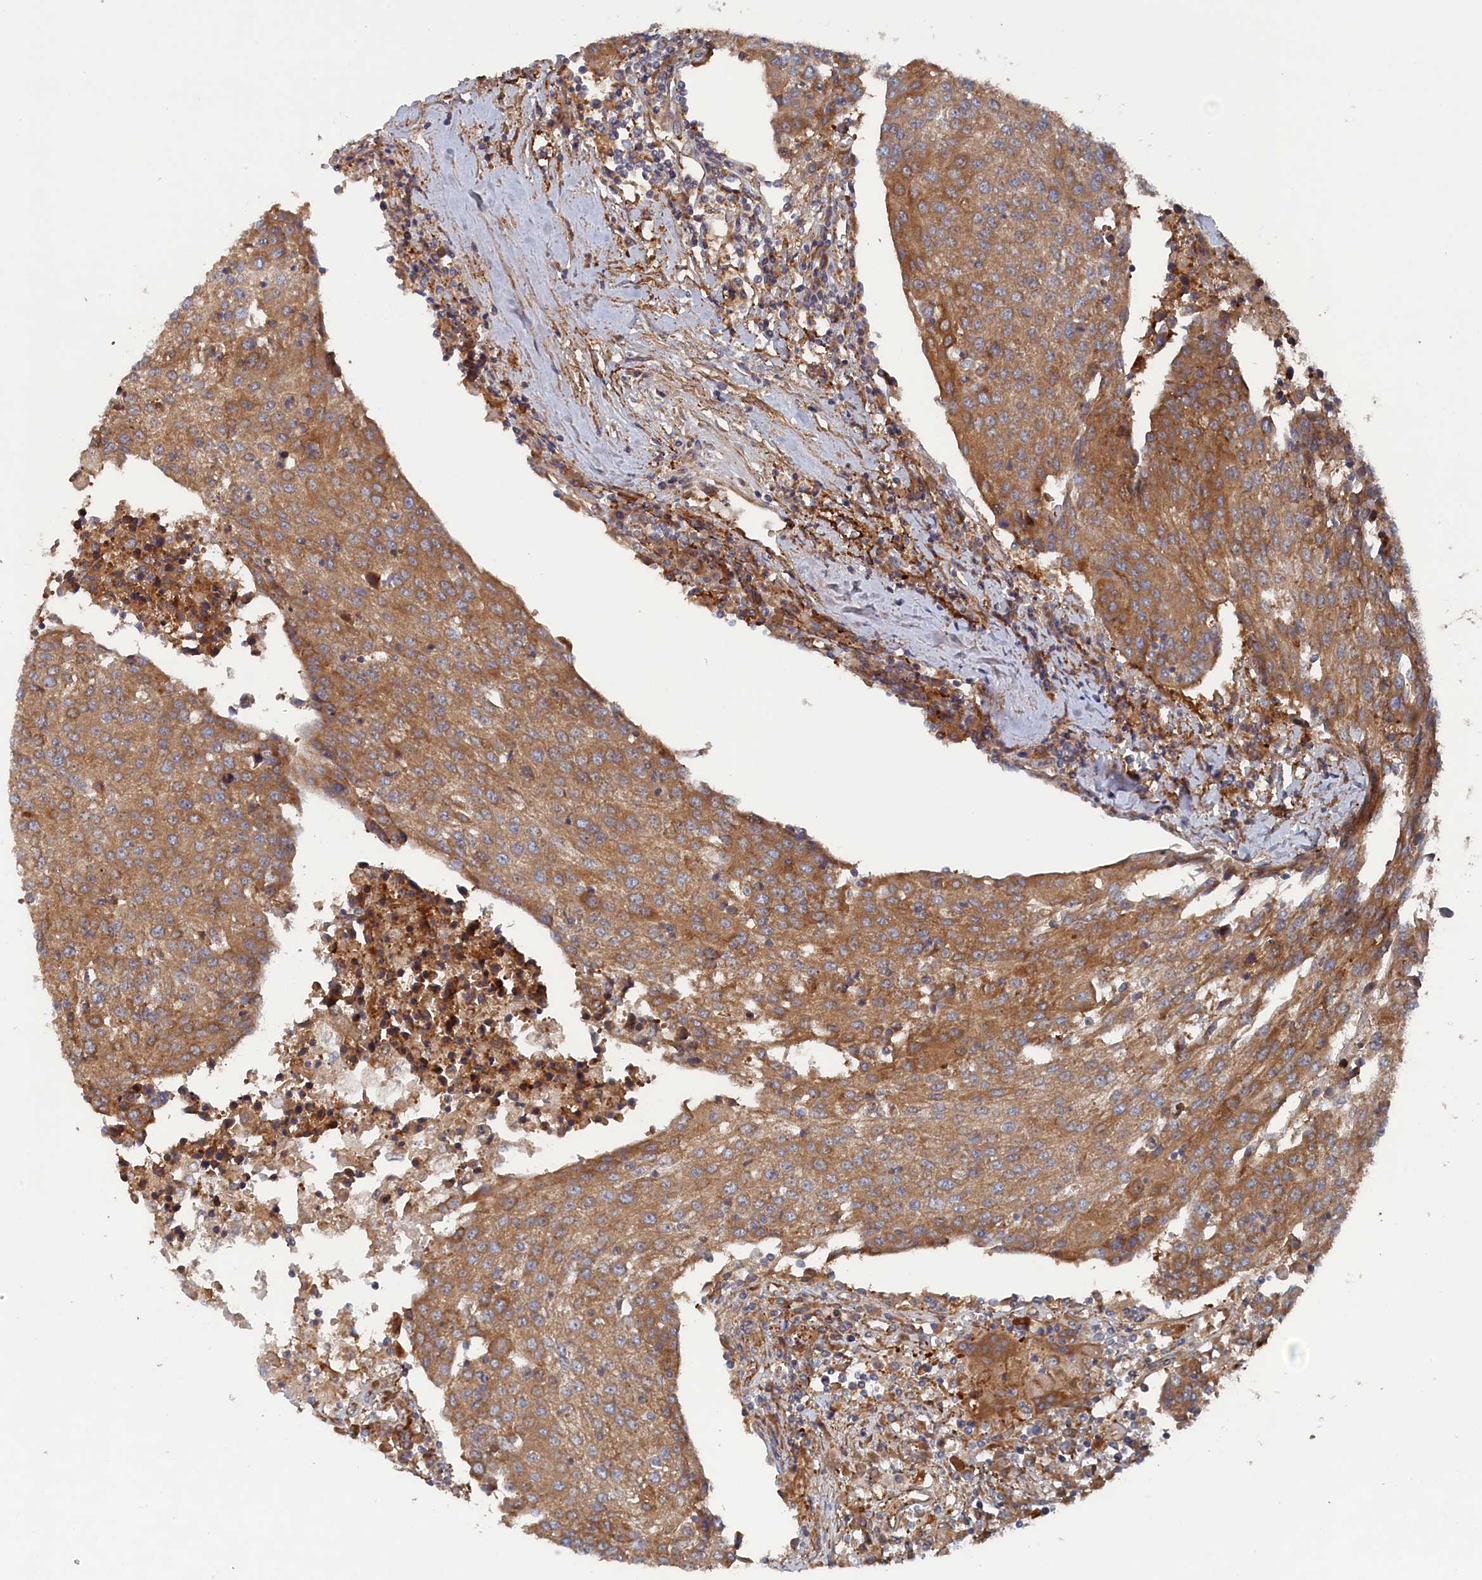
{"staining": {"intensity": "moderate", "quantity": ">75%", "location": "cytoplasmic/membranous"}, "tissue": "urothelial cancer", "cell_type": "Tumor cells", "image_type": "cancer", "snomed": [{"axis": "morphology", "description": "Urothelial carcinoma, High grade"}, {"axis": "topography", "description": "Urinary bladder"}], "caption": "Protein staining by immunohistochemistry exhibits moderate cytoplasmic/membranous staining in about >75% of tumor cells in urothelial cancer. (DAB IHC with brightfield microscopy, high magnification).", "gene": "TMEM196", "patient": {"sex": "female", "age": 85}}